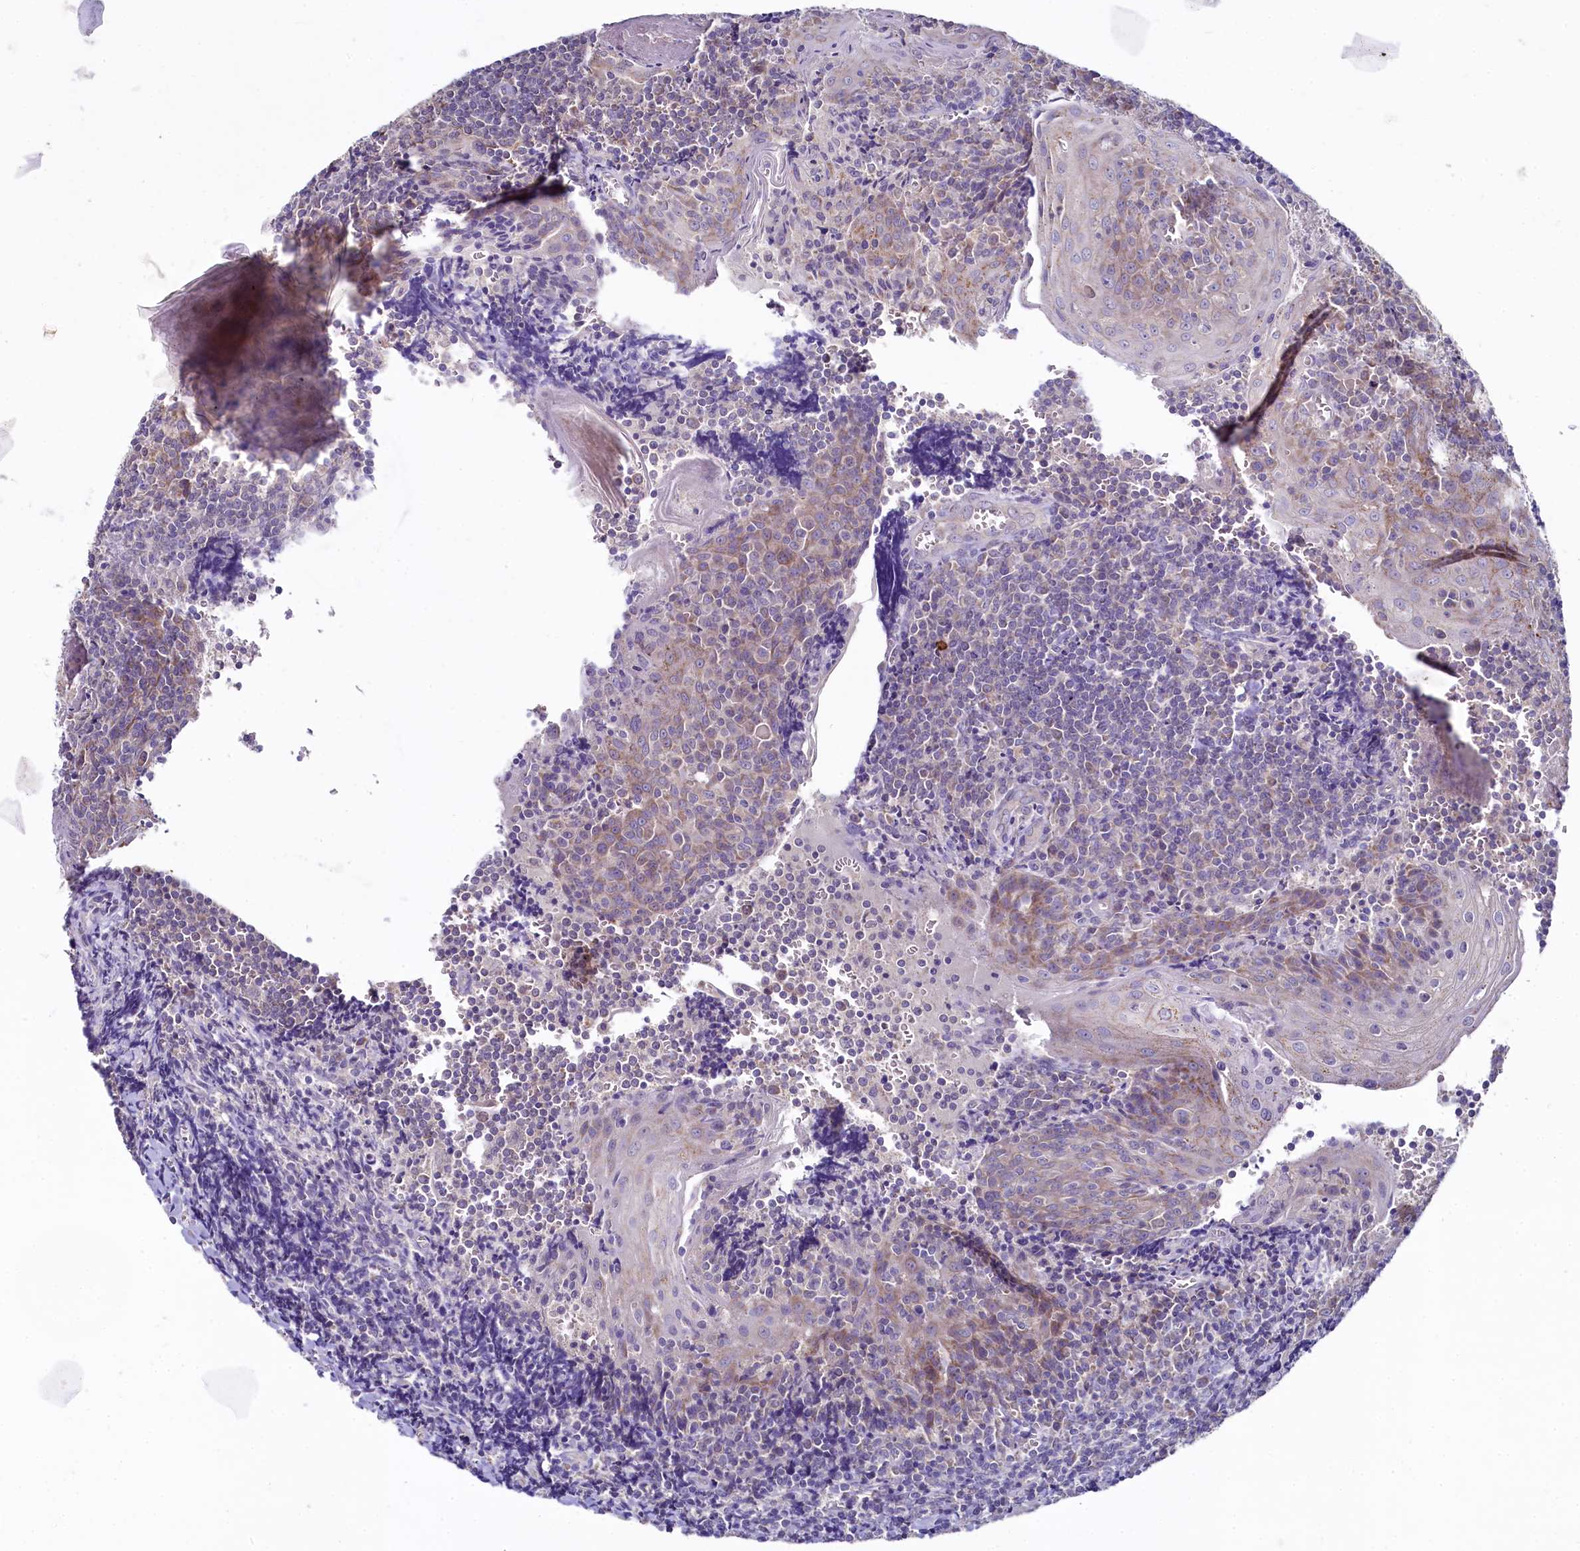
{"staining": {"intensity": "moderate", "quantity": "<25%", "location": "cytoplasmic/membranous"}, "tissue": "tonsil", "cell_type": "Germinal center cells", "image_type": "normal", "snomed": [{"axis": "morphology", "description": "Normal tissue, NOS"}, {"axis": "topography", "description": "Tonsil"}], "caption": "High-magnification brightfield microscopy of benign tonsil stained with DAB (3,3'-diaminobenzidine) (brown) and counterstained with hematoxylin (blue). germinal center cells exhibit moderate cytoplasmic/membranous expression is present in approximately<25% of cells.", "gene": "MRPL57", "patient": {"sex": "male", "age": 27}}